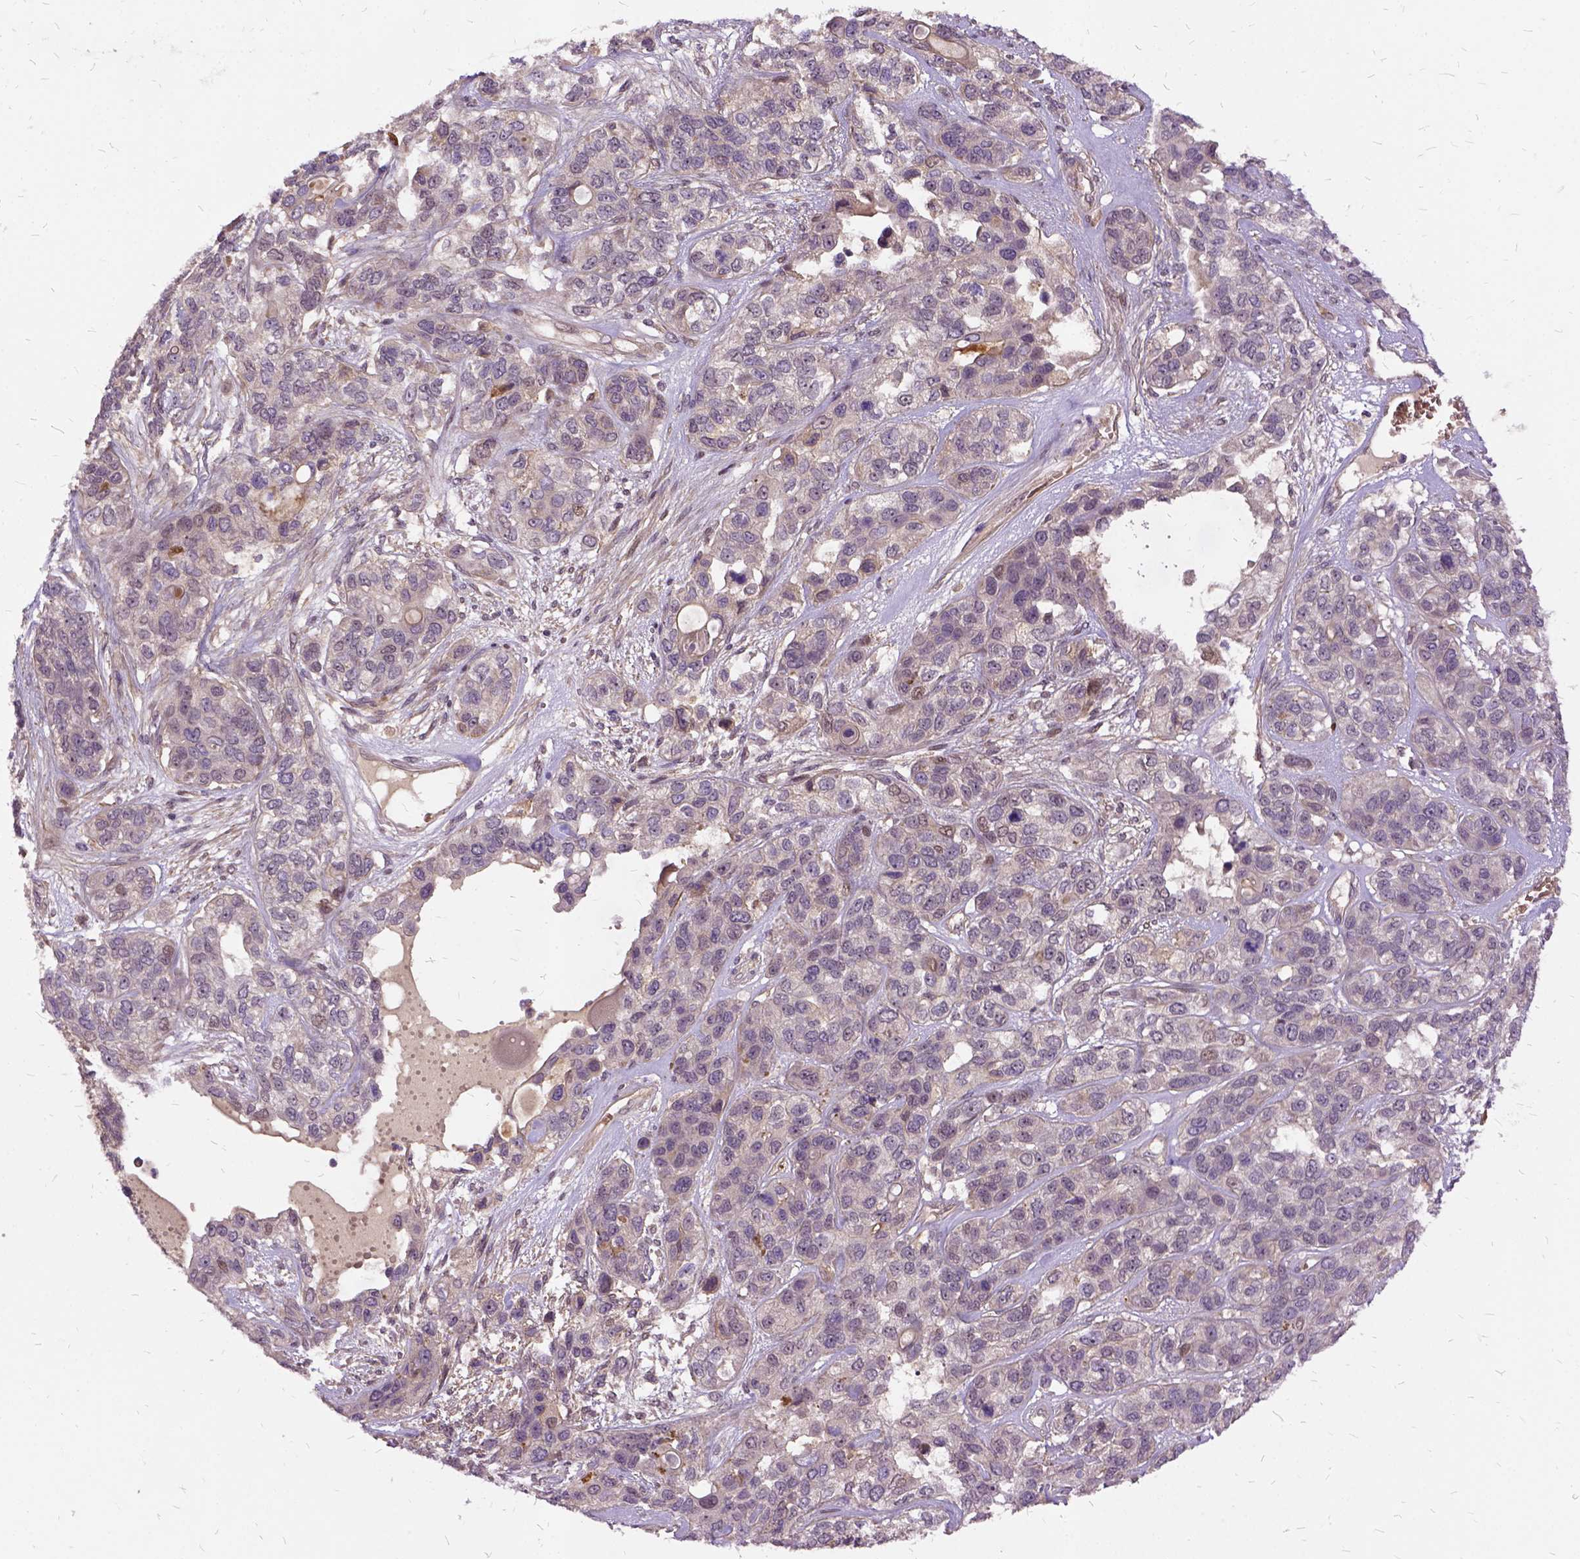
{"staining": {"intensity": "negative", "quantity": "none", "location": "none"}, "tissue": "lung cancer", "cell_type": "Tumor cells", "image_type": "cancer", "snomed": [{"axis": "morphology", "description": "Squamous cell carcinoma, NOS"}, {"axis": "topography", "description": "Lung"}], "caption": "Lung cancer was stained to show a protein in brown. There is no significant positivity in tumor cells. (Stains: DAB immunohistochemistry with hematoxylin counter stain, Microscopy: brightfield microscopy at high magnification).", "gene": "ILRUN", "patient": {"sex": "female", "age": 70}}